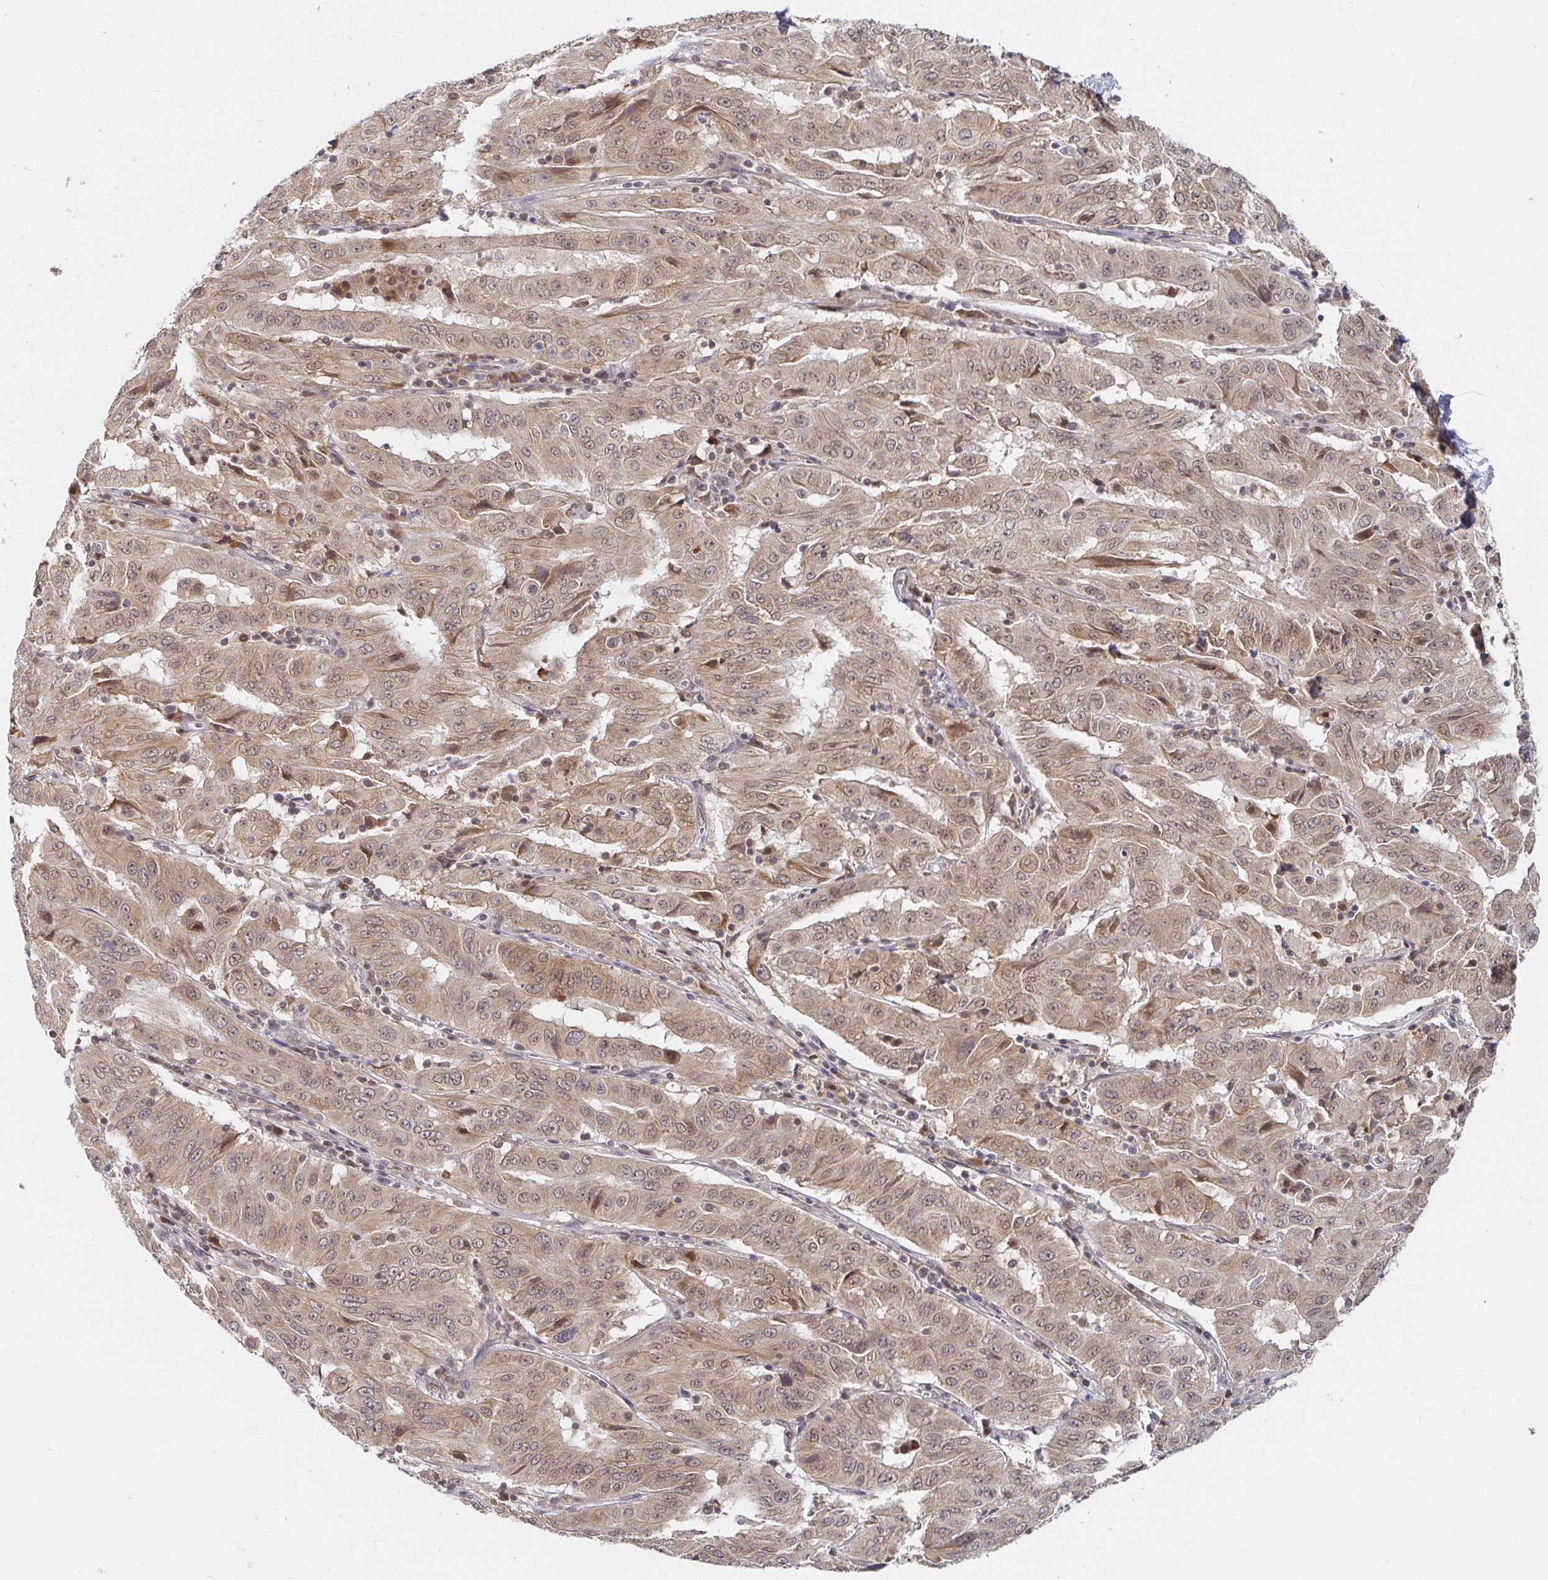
{"staining": {"intensity": "weak", "quantity": ">75%", "location": "cytoplasmic/membranous,nuclear"}, "tissue": "pancreatic cancer", "cell_type": "Tumor cells", "image_type": "cancer", "snomed": [{"axis": "morphology", "description": "Adenocarcinoma, NOS"}, {"axis": "topography", "description": "Pancreas"}], "caption": "Pancreatic adenocarcinoma stained for a protein demonstrates weak cytoplasmic/membranous and nuclear positivity in tumor cells.", "gene": "ALG1", "patient": {"sex": "male", "age": 63}}